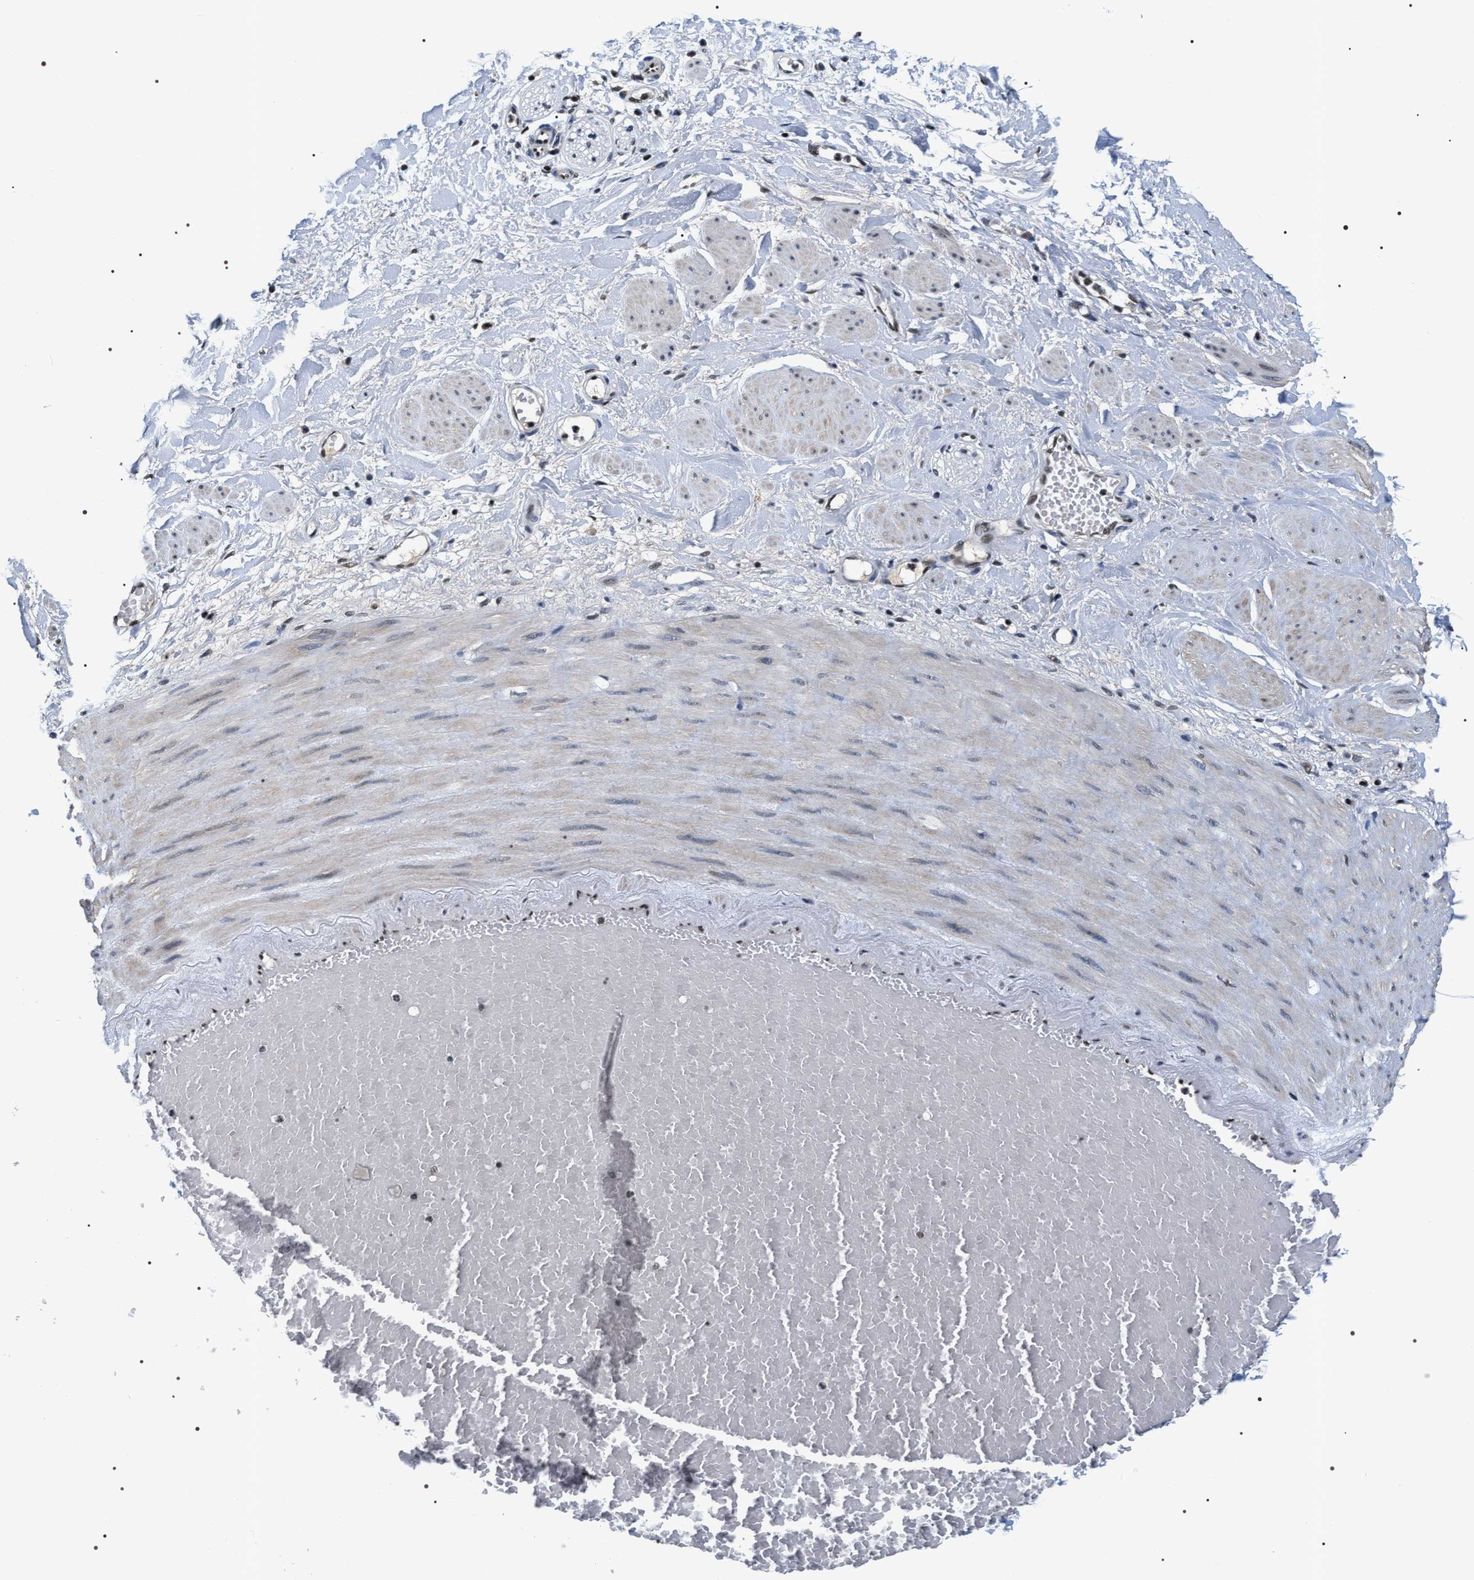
{"staining": {"intensity": "moderate", "quantity": ">75%", "location": "nuclear"}, "tissue": "adipose tissue", "cell_type": "Adipocytes", "image_type": "normal", "snomed": [{"axis": "morphology", "description": "Normal tissue, NOS"}, {"axis": "topography", "description": "Soft tissue"}, {"axis": "topography", "description": "Vascular tissue"}], "caption": "A brown stain shows moderate nuclear positivity of a protein in adipocytes of normal human adipose tissue. (IHC, brightfield microscopy, high magnification).", "gene": "C7orf25", "patient": {"sex": "female", "age": 35}}